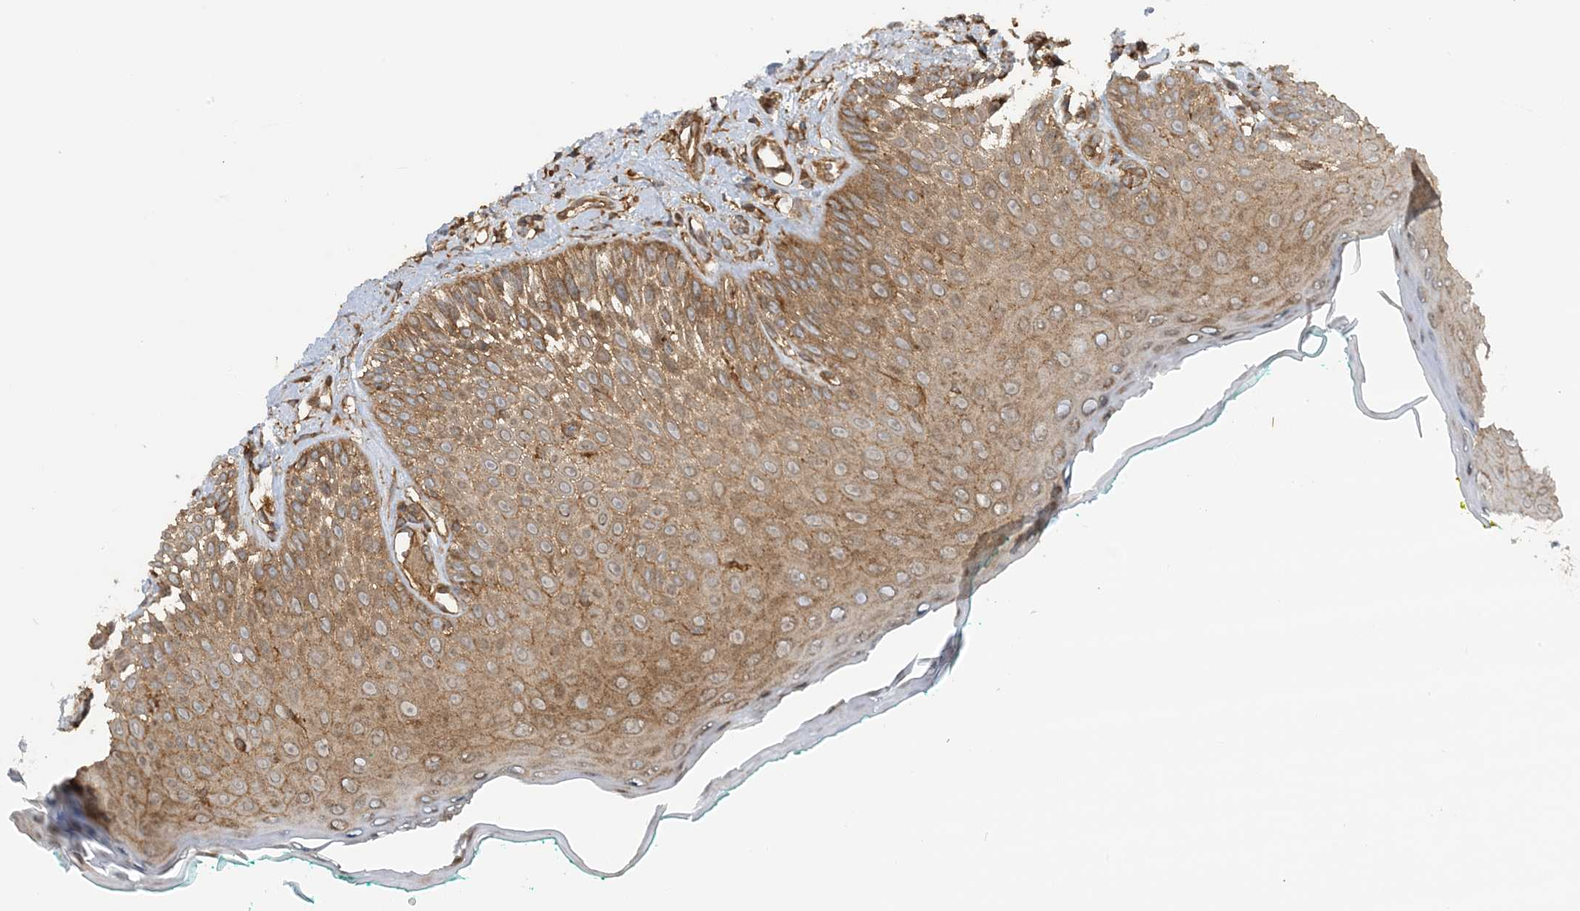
{"staining": {"intensity": "moderate", "quantity": ">75%", "location": "cytoplasmic/membranous"}, "tissue": "oral mucosa", "cell_type": "Squamous epithelial cells", "image_type": "normal", "snomed": [{"axis": "morphology", "description": "Normal tissue, NOS"}, {"axis": "topography", "description": "Oral tissue"}], "caption": "Moderate cytoplasmic/membranous staining for a protein is seen in about >75% of squamous epithelial cells of benign oral mucosa using IHC.", "gene": "STAM2", "patient": {"sex": "female", "age": 70}}